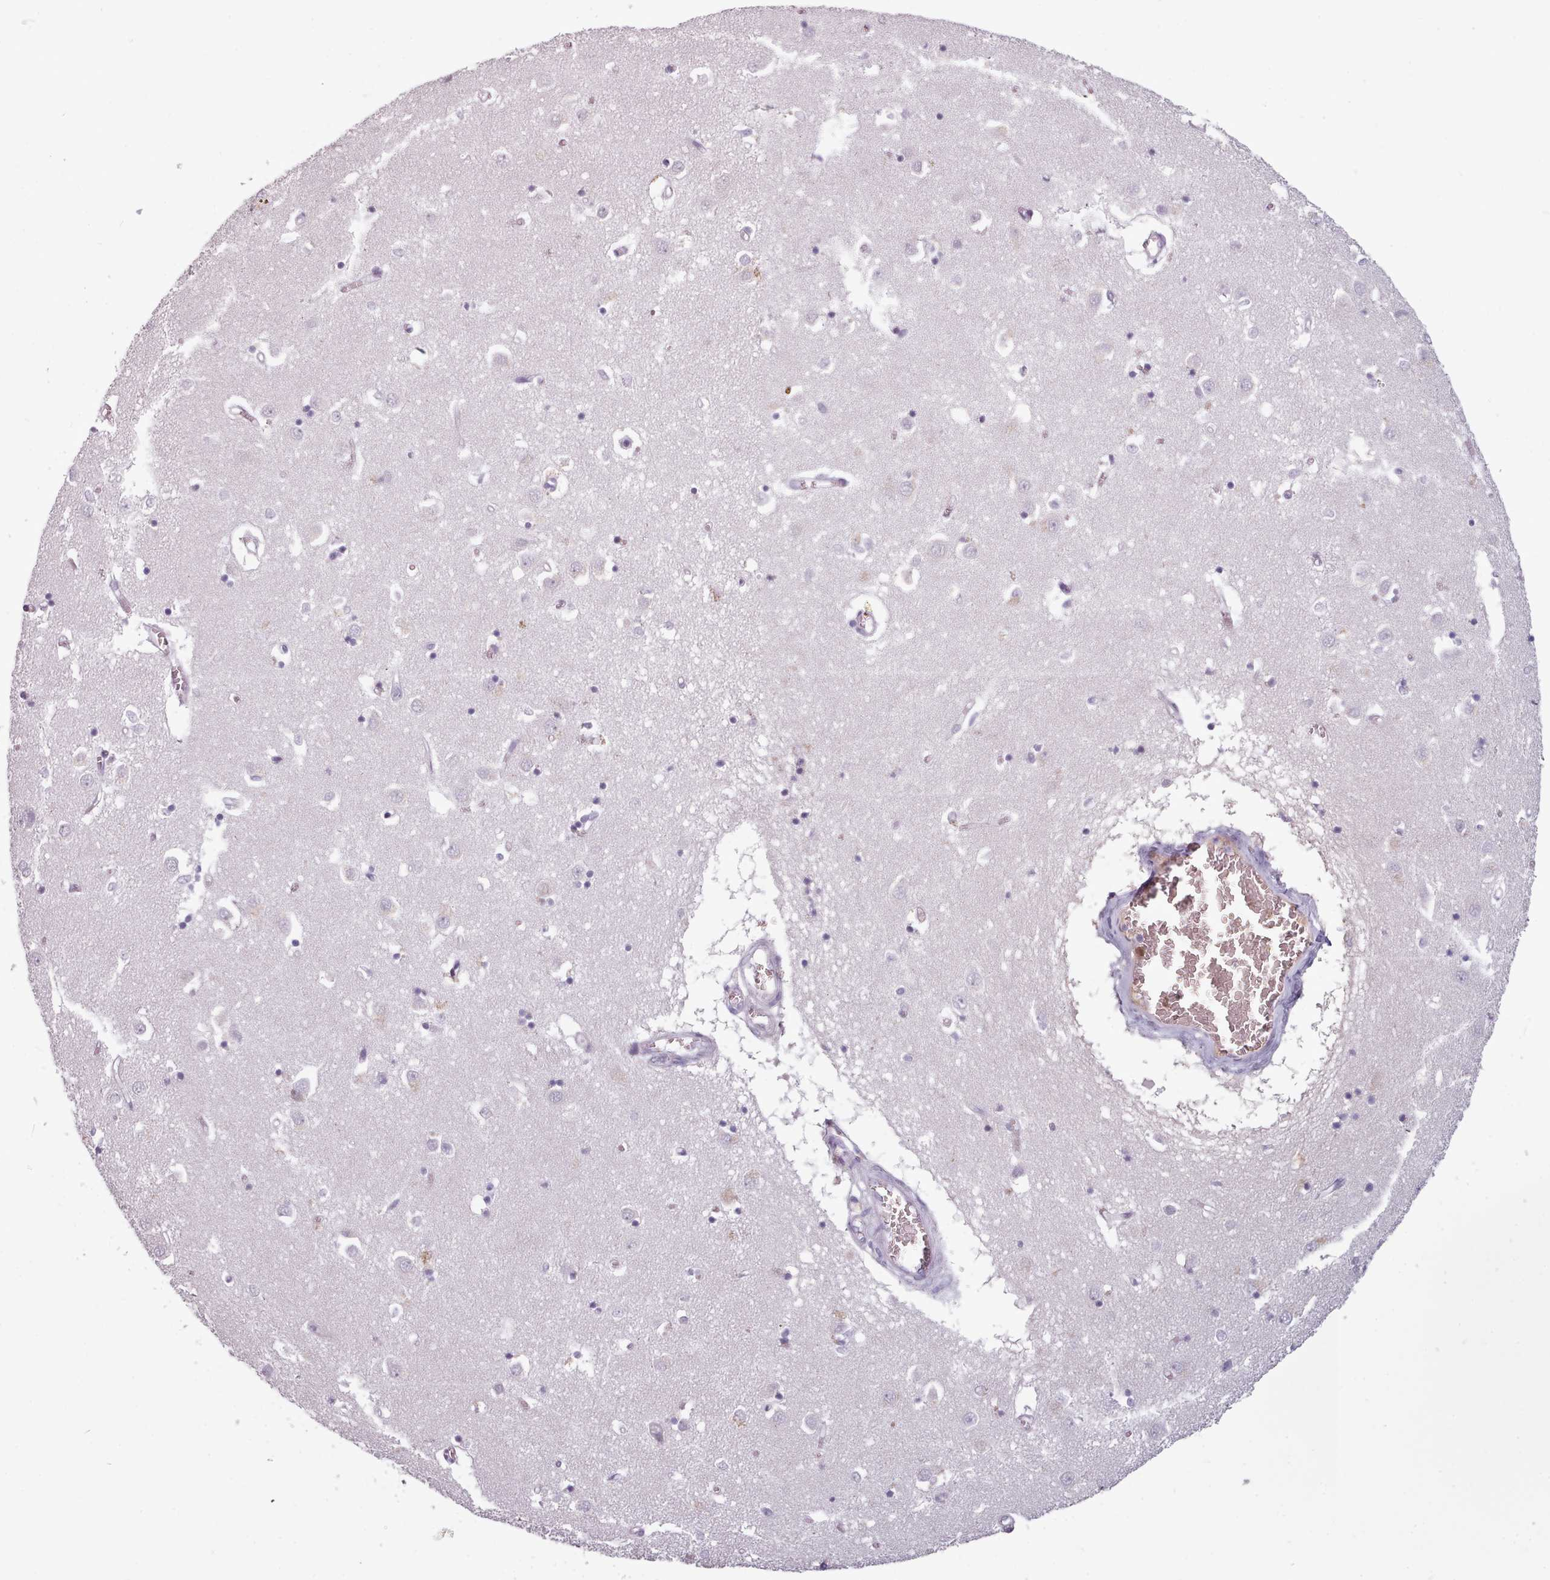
{"staining": {"intensity": "negative", "quantity": "none", "location": "none"}, "tissue": "caudate", "cell_type": "Glial cells", "image_type": "normal", "snomed": [{"axis": "morphology", "description": "Normal tissue, NOS"}, {"axis": "topography", "description": "Lateral ventricle wall"}], "caption": "High power microscopy image of an immunohistochemistry (IHC) histopathology image of normal caudate, revealing no significant staining in glial cells.", "gene": "PBX4", "patient": {"sex": "male", "age": 70}}